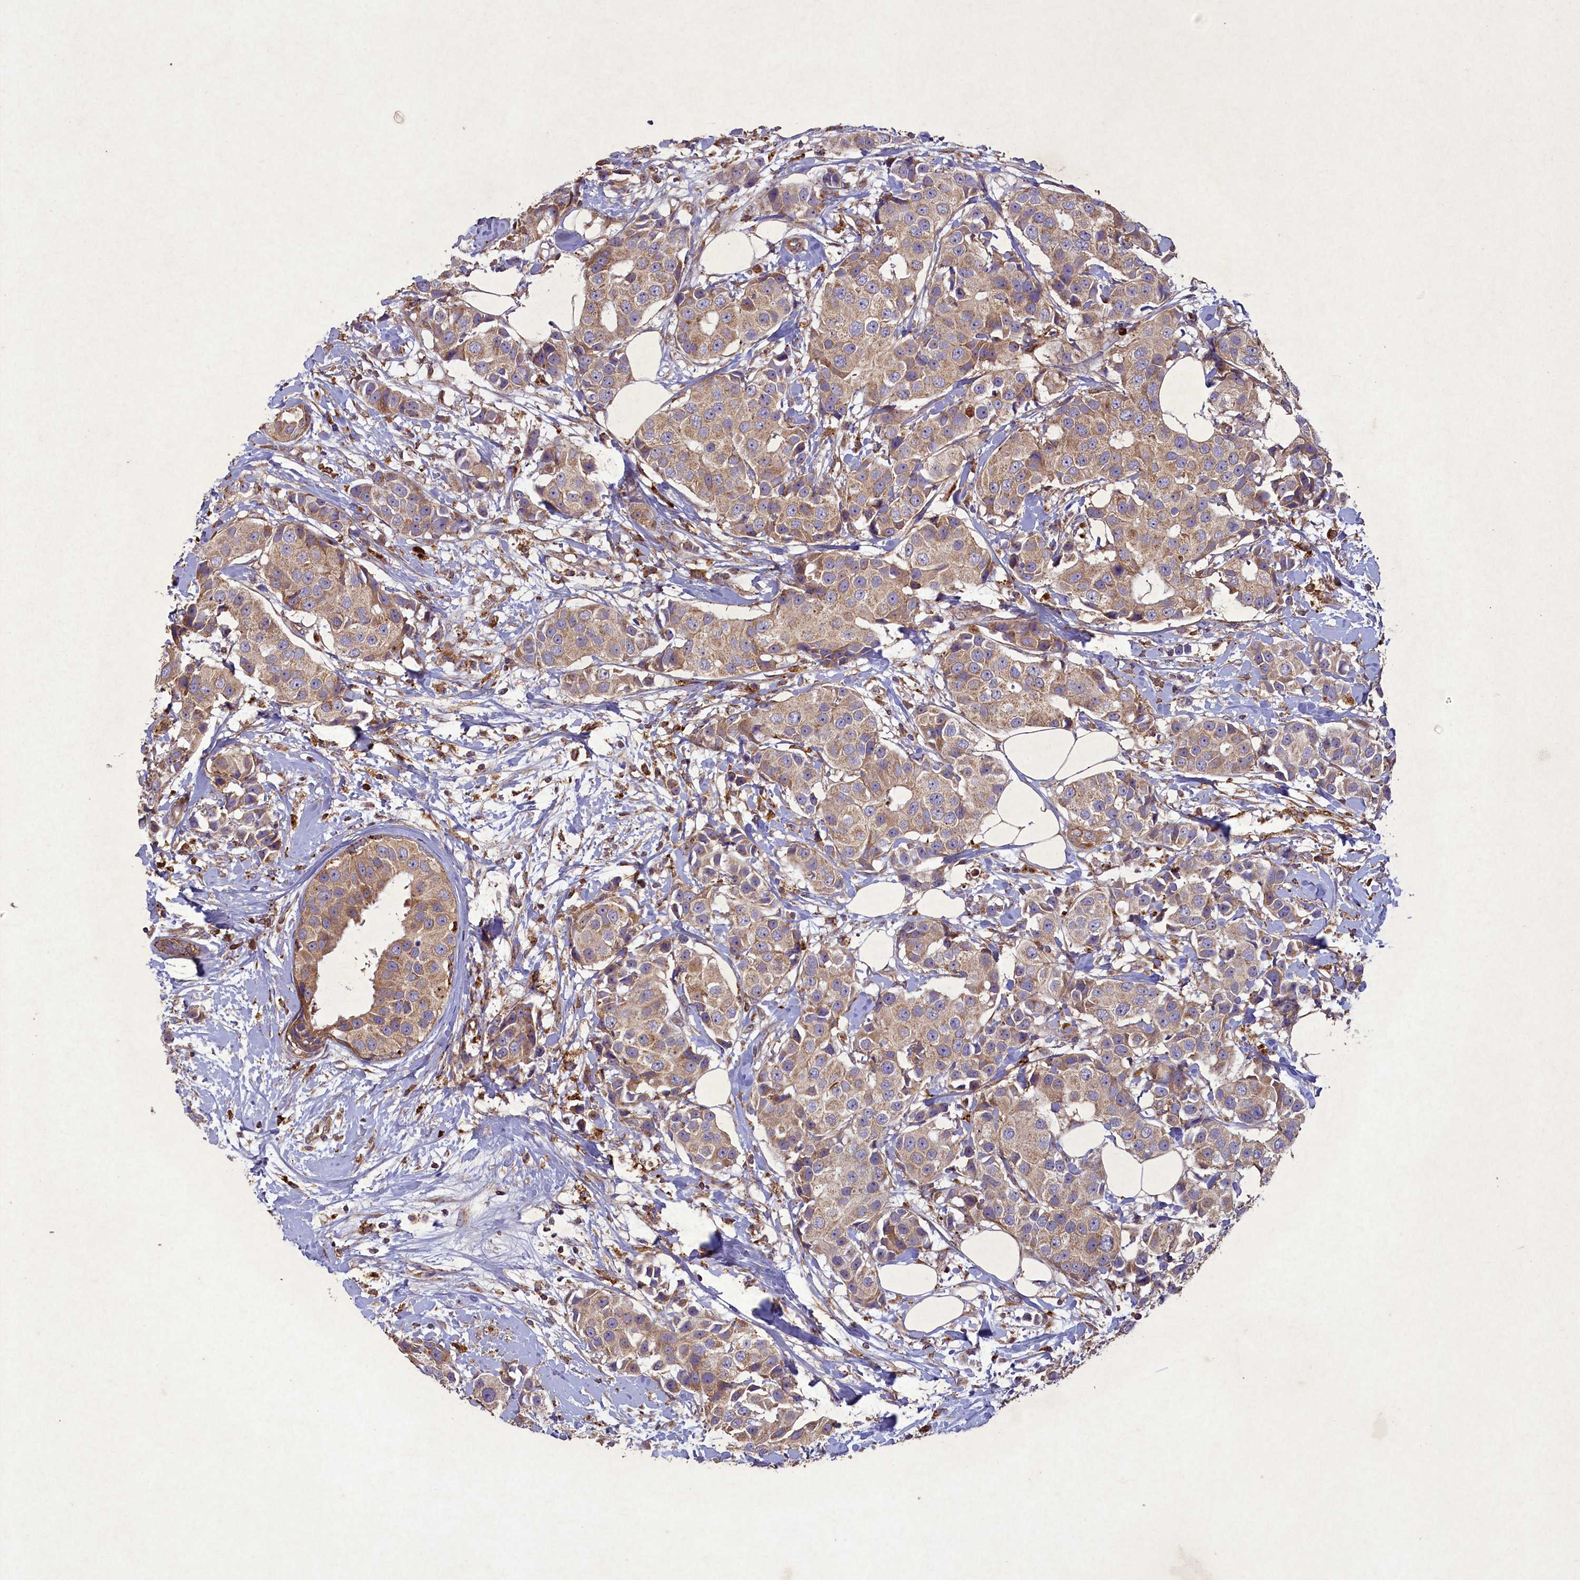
{"staining": {"intensity": "moderate", "quantity": "25%-75%", "location": "cytoplasmic/membranous"}, "tissue": "breast cancer", "cell_type": "Tumor cells", "image_type": "cancer", "snomed": [{"axis": "morphology", "description": "Normal tissue, NOS"}, {"axis": "morphology", "description": "Duct carcinoma"}, {"axis": "topography", "description": "Breast"}], "caption": "Tumor cells display medium levels of moderate cytoplasmic/membranous positivity in about 25%-75% of cells in human breast infiltrating ductal carcinoma. (DAB IHC with brightfield microscopy, high magnification).", "gene": "CIAO2B", "patient": {"sex": "female", "age": 39}}